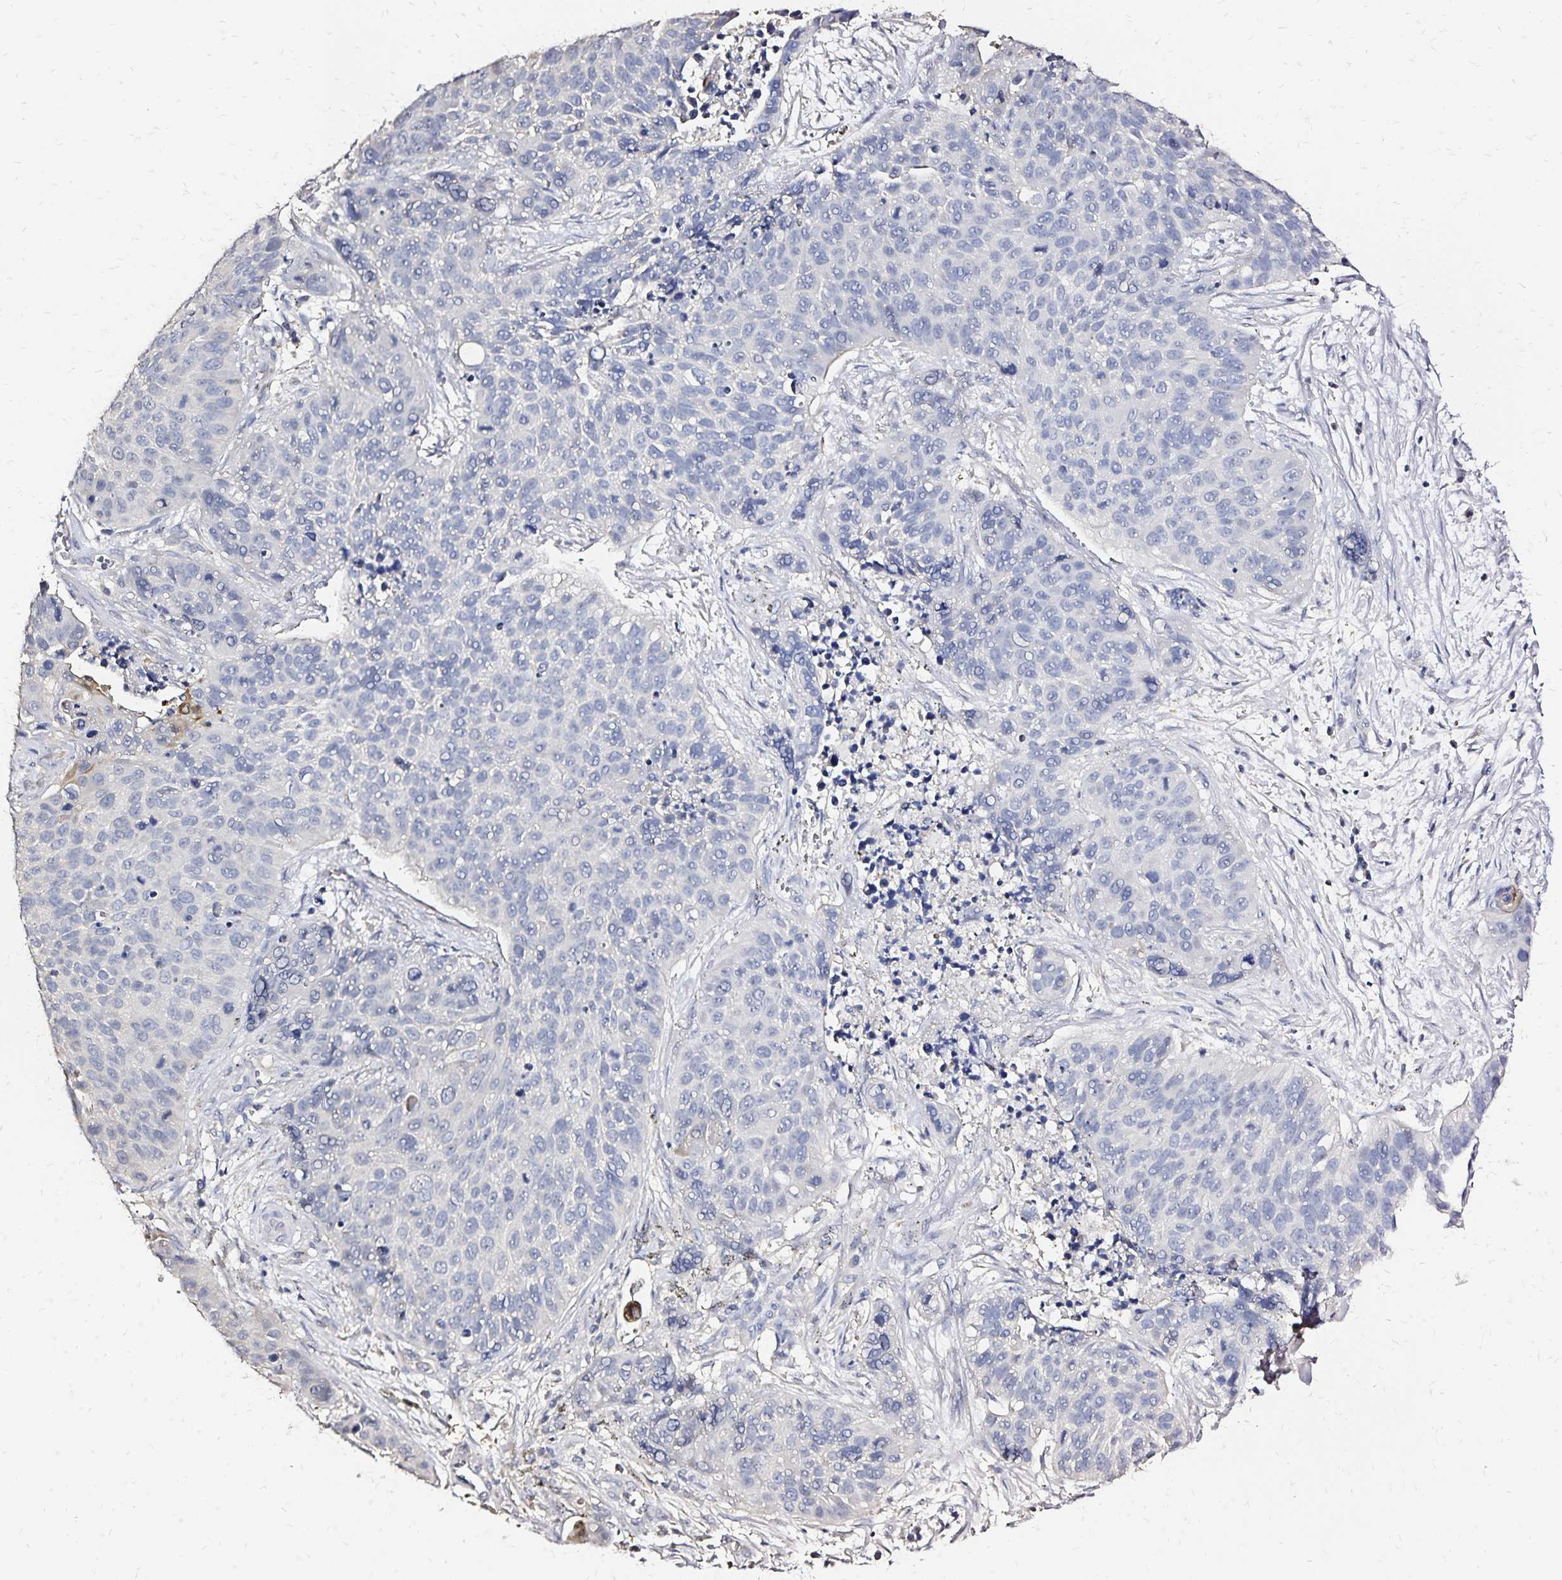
{"staining": {"intensity": "negative", "quantity": "none", "location": "none"}, "tissue": "lung cancer", "cell_type": "Tumor cells", "image_type": "cancer", "snomed": [{"axis": "morphology", "description": "Squamous cell carcinoma, NOS"}, {"axis": "topography", "description": "Lung"}], "caption": "This photomicrograph is of lung cancer (squamous cell carcinoma) stained with IHC to label a protein in brown with the nuclei are counter-stained blue. There is no positivity in tumor cells.", "gene": "SLC5A1", "patient": {"sex": "male", "age": 62}}